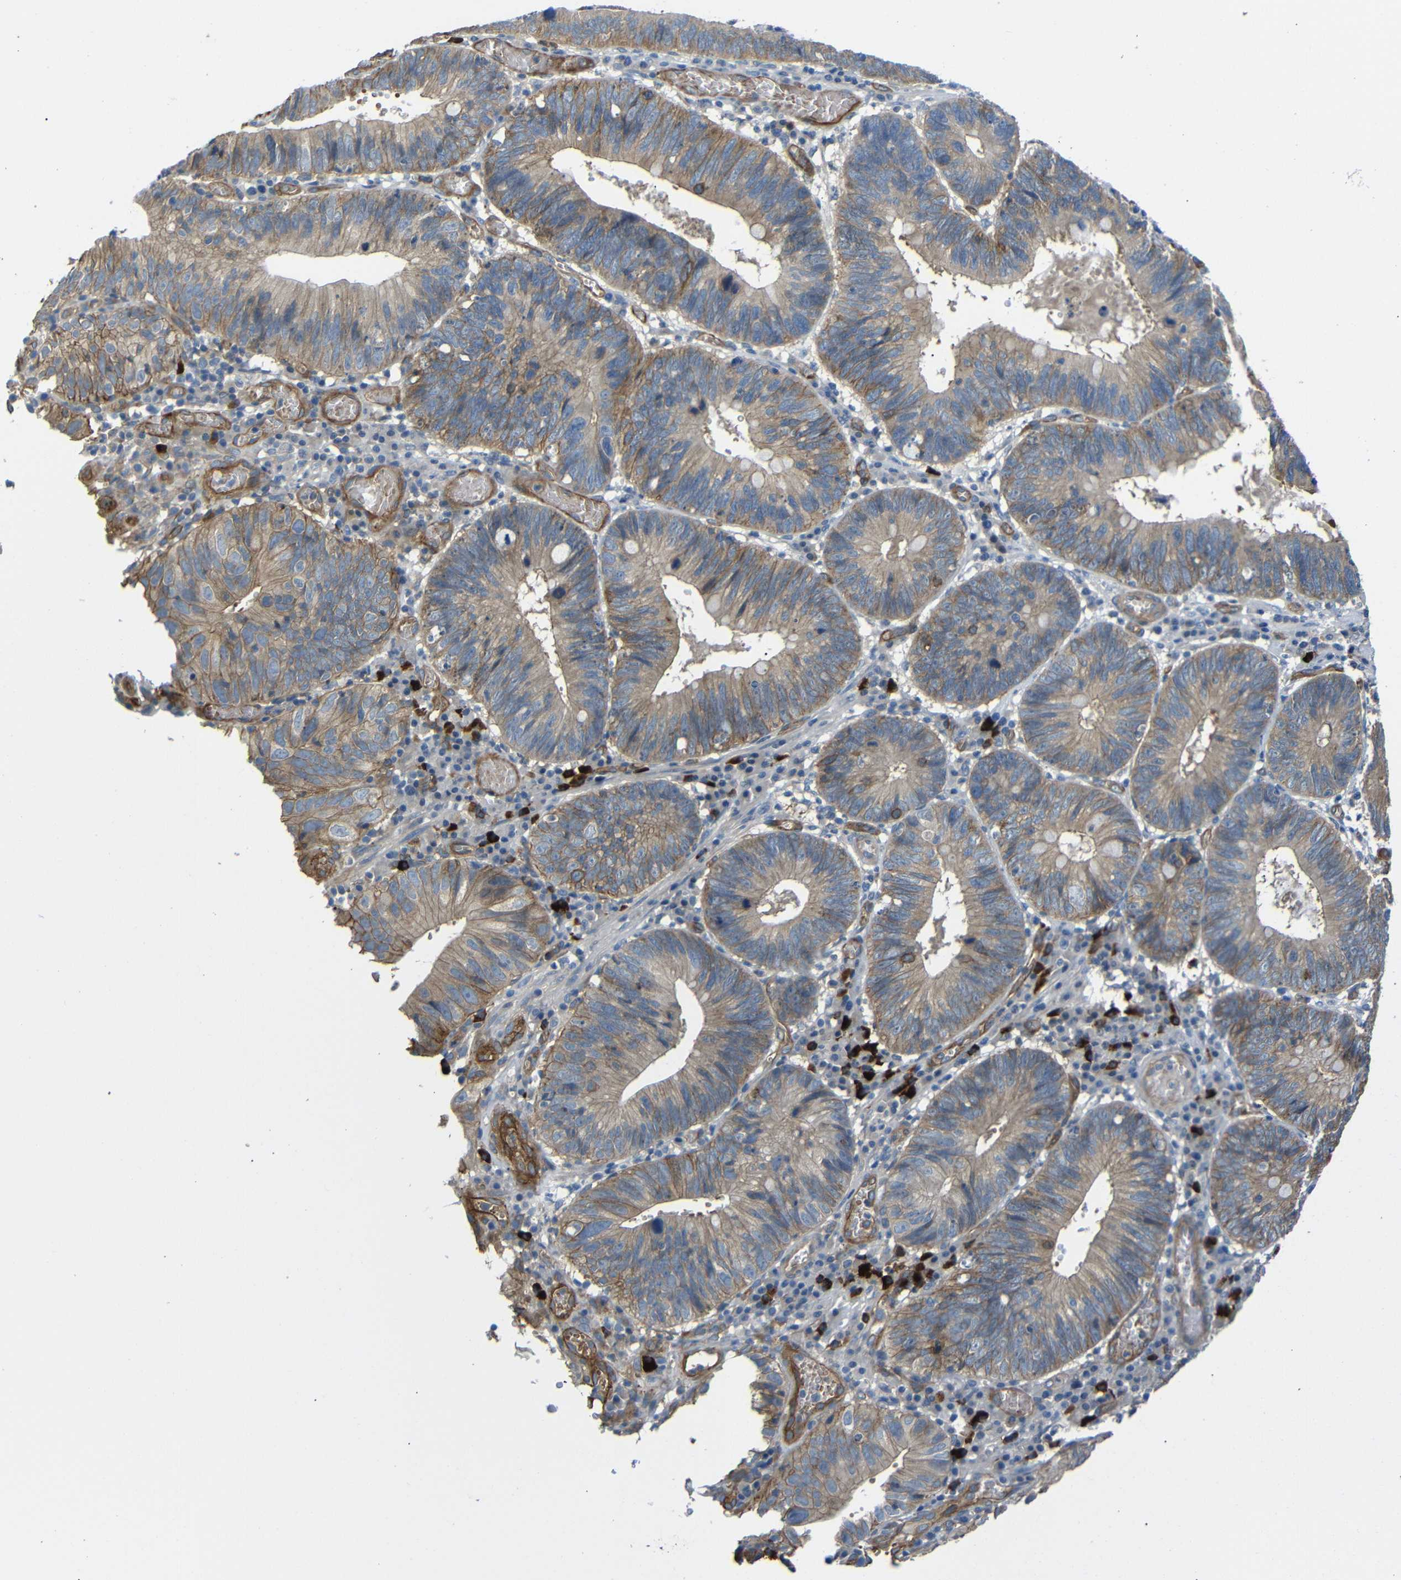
{"staining": {"intensity": "moderate", "quantity": ">75%", "location": "cytoplasmic/membranous"}, "tissue": "stomach cancer", "cell_type": "Tumor cells", "image_type": "cancer", "snomed": [{"axis": "morphology", "description": "Adenocarcinoma, NOS"}, {"axis": "topography", "description": "Stomach"}], "caption": "A histopathology image of stomach adenocarcinoma stained for a protein shows moderate cytoplasmic/membranous brown staining in tumor cells.", "gene": "MYO1B", "patient": {"sex": "male", "age": 59}}